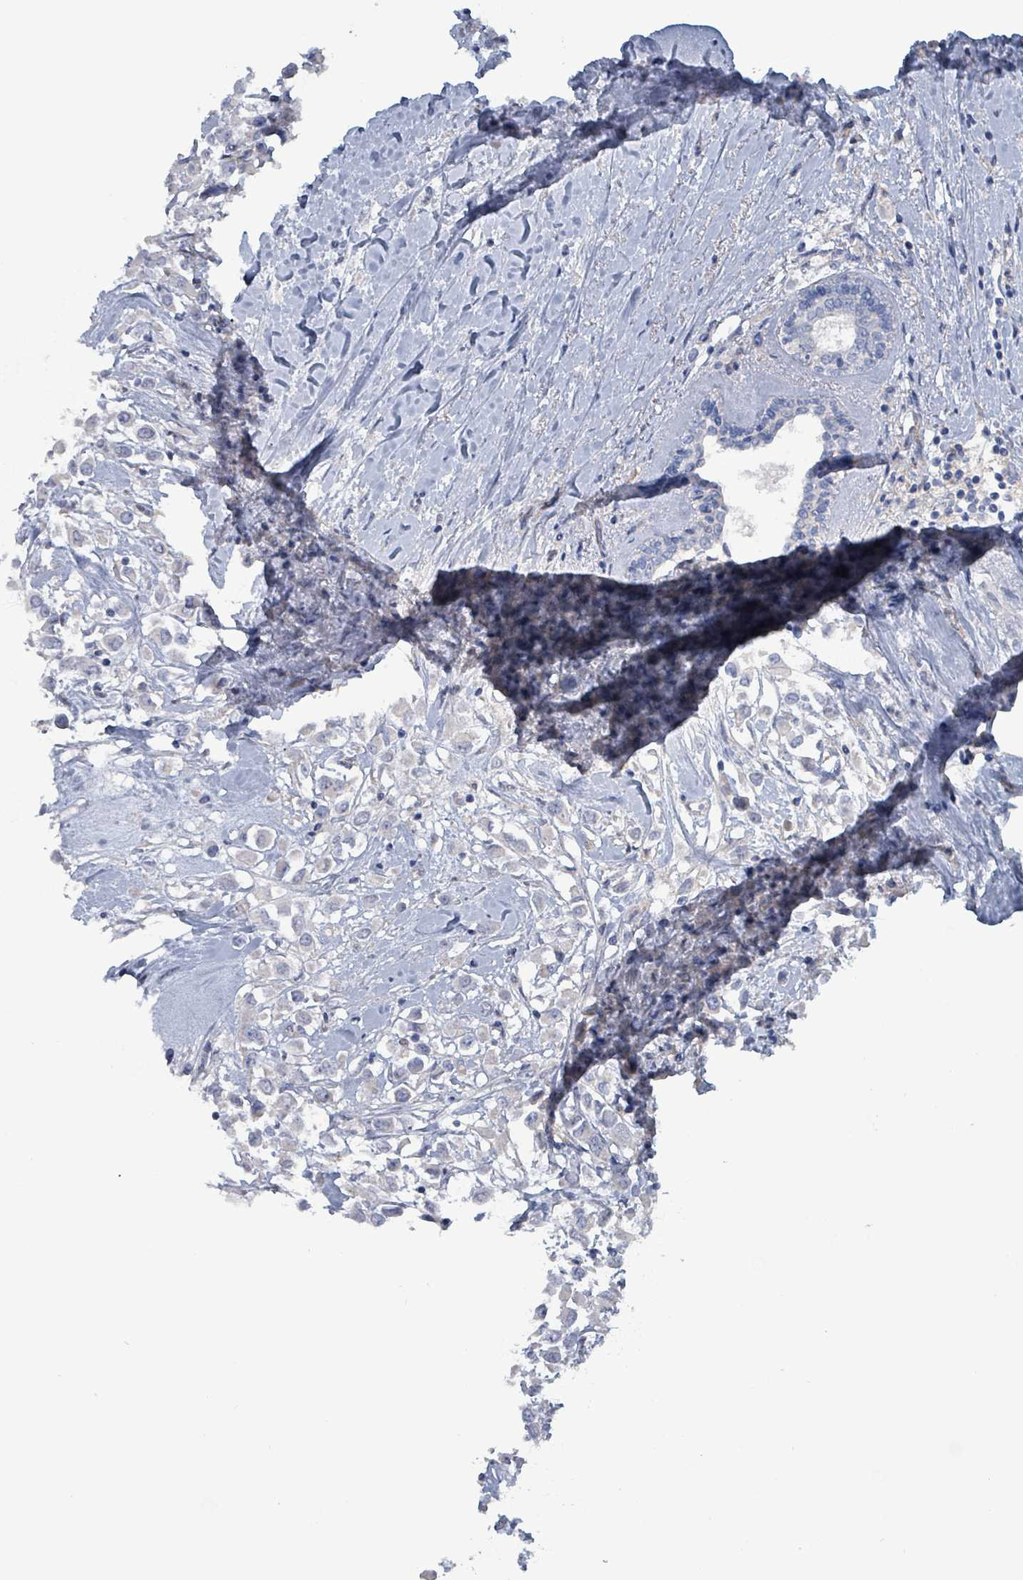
{"staining": {"intensity": "negative", "quantity": "none", "location": "none"}, "tissue": "breast cancer", "cell_type": "Tumor cells", "image_type": "cancer", "snomed": [{"axis": "morphology", "description": "Duct carcinoma"}, {"axis": "topography", "description": "Breast"}], "caption": "High magnification brightfield microscopy of intraductal carcinoma (breast) stained with DAB (brown) and counterstained with hematoxylin (blue): tumor cells show no significant staining.", "gene": "TAAR5", "patient": {"sex": "female", "age": 87}}